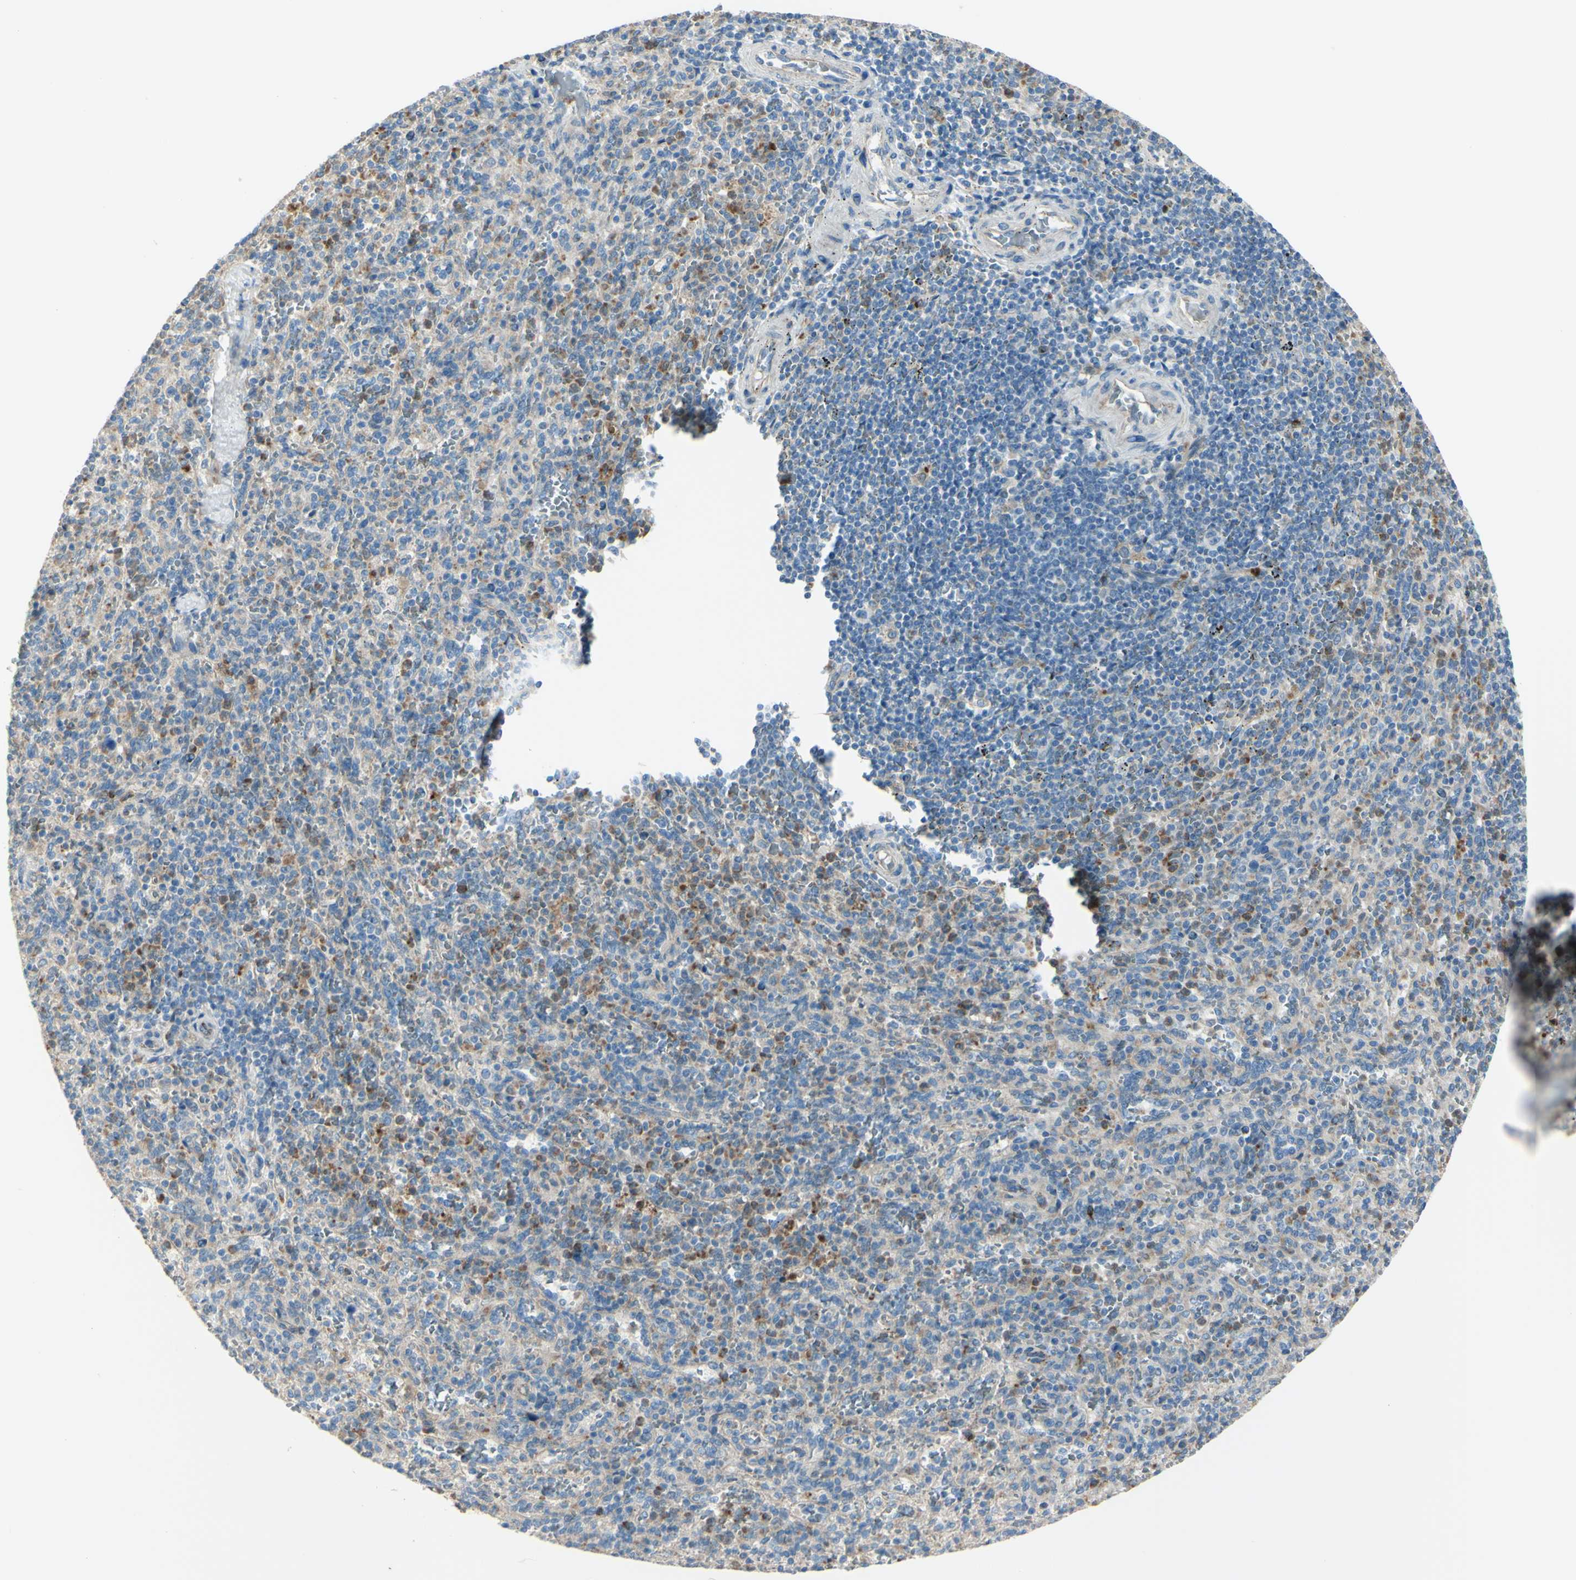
{"staining": {"intensity": "strong", "quantity": "25%-75%", "location": "cytoplasmic/membranous"}, "tissue": "spleen", "cell_type": "Cells in red pulp", "image_type": "normal", "snomed": [{"axis": "morphology", "description": "Normal tissue, NOS"}, {"axis": "topography", "description": "Spleen"}], "caption": "About 25%-75% of cells in red pulp in unremarkable spleen exhibit strong cytoplasmic/membranous protein expression as visualized by brown immunohistochemical staining.", "gene": "LMTK2", "patient": {"sex": "male", "age": 36}}